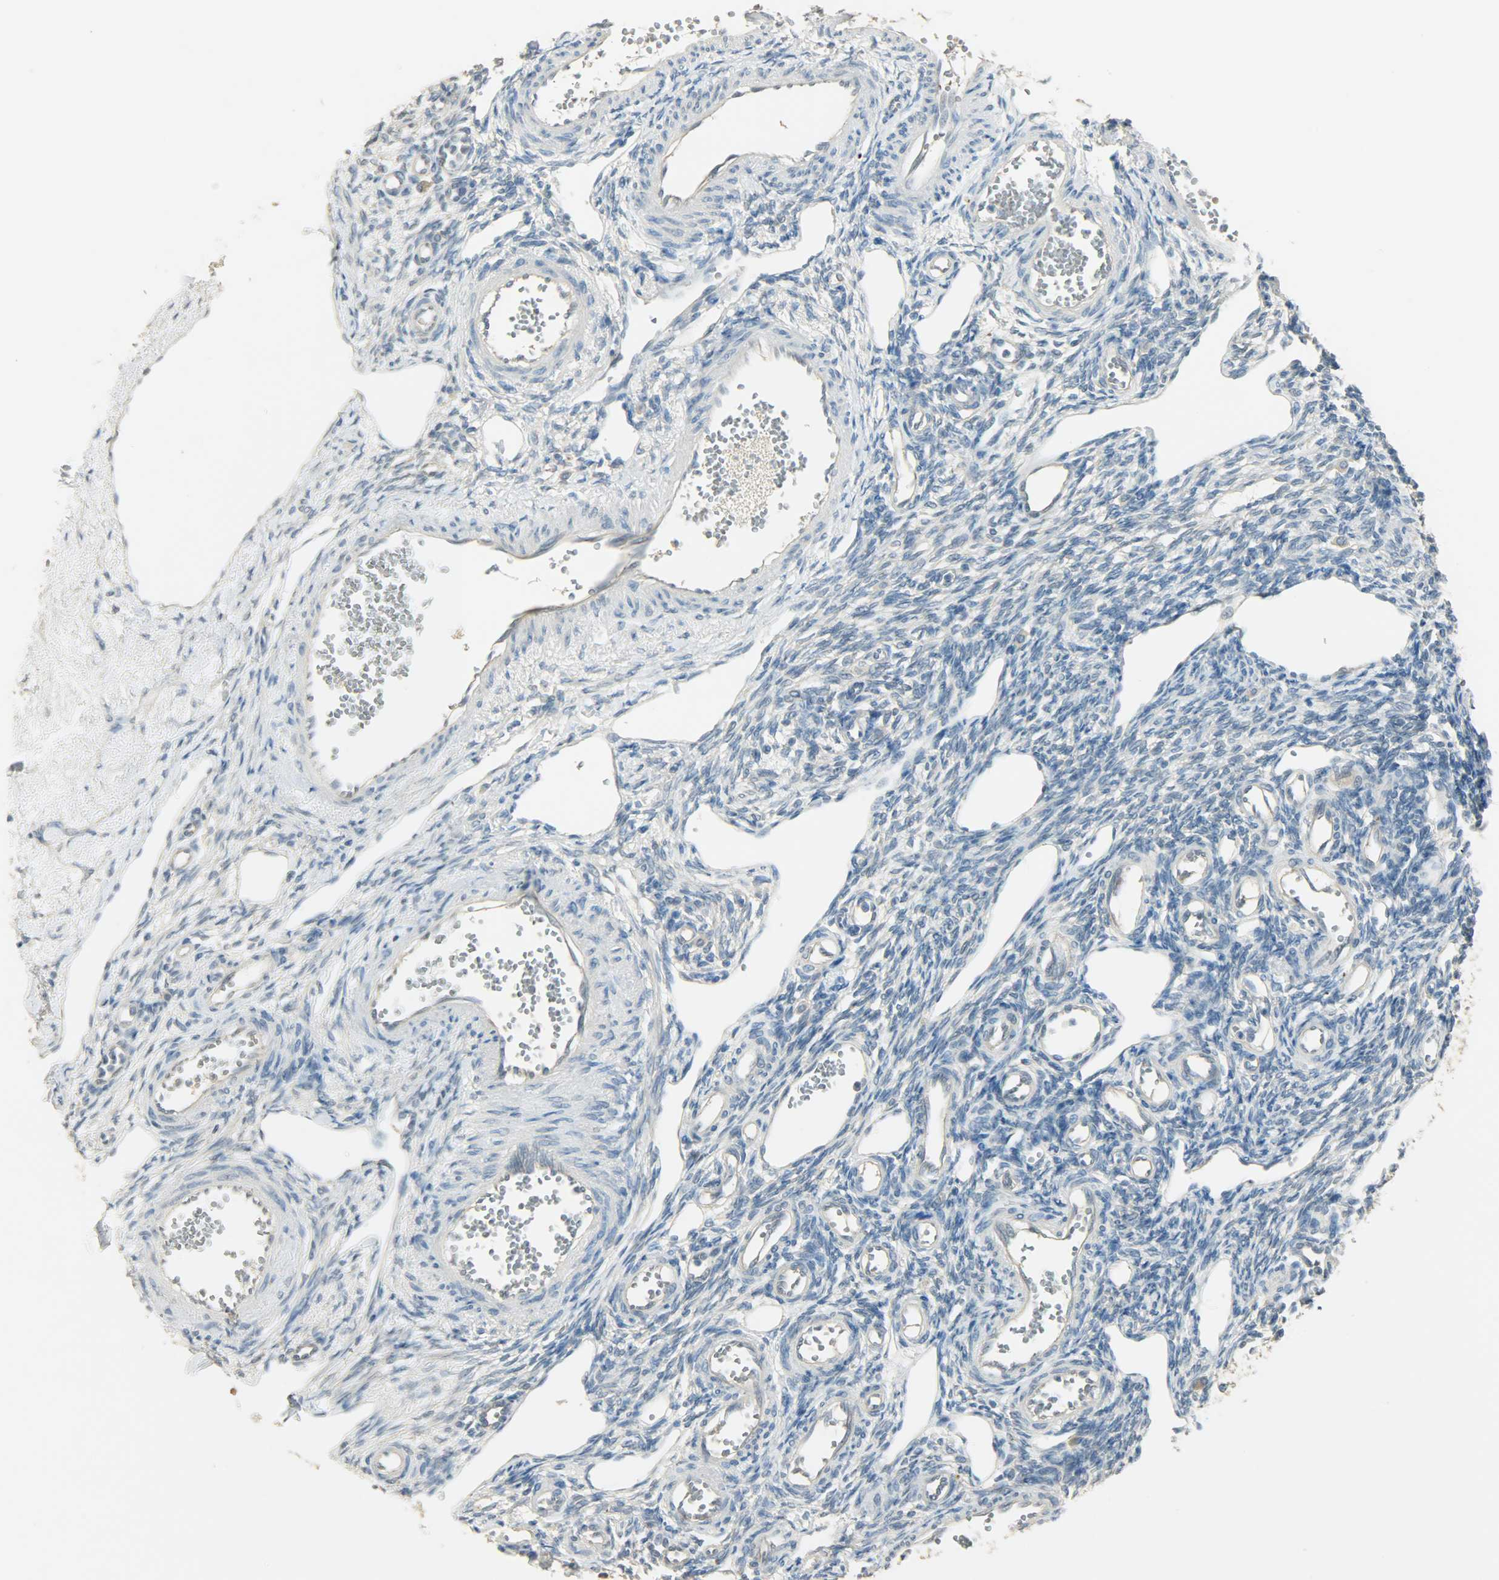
{"staining": {"intensity": "negative", "quantity": "none", "location": "none"}, "tissue": "ovary", "cell_type": "Ovarian stroma cells", "image_type": "normal", "snomed": [{"axis": "morphology", "description": "Normal tissue, NOS"}, {"axis": "topography", "description": "Ovary"}], "caption": "Ovarian stroma cells show no significant positivity in unremarkable ovary. (Immunohistochemistry, brightfield microscopy, high magnification).", "gene": "PRMT5", "patient": {"sex": "female", "age": 33}}